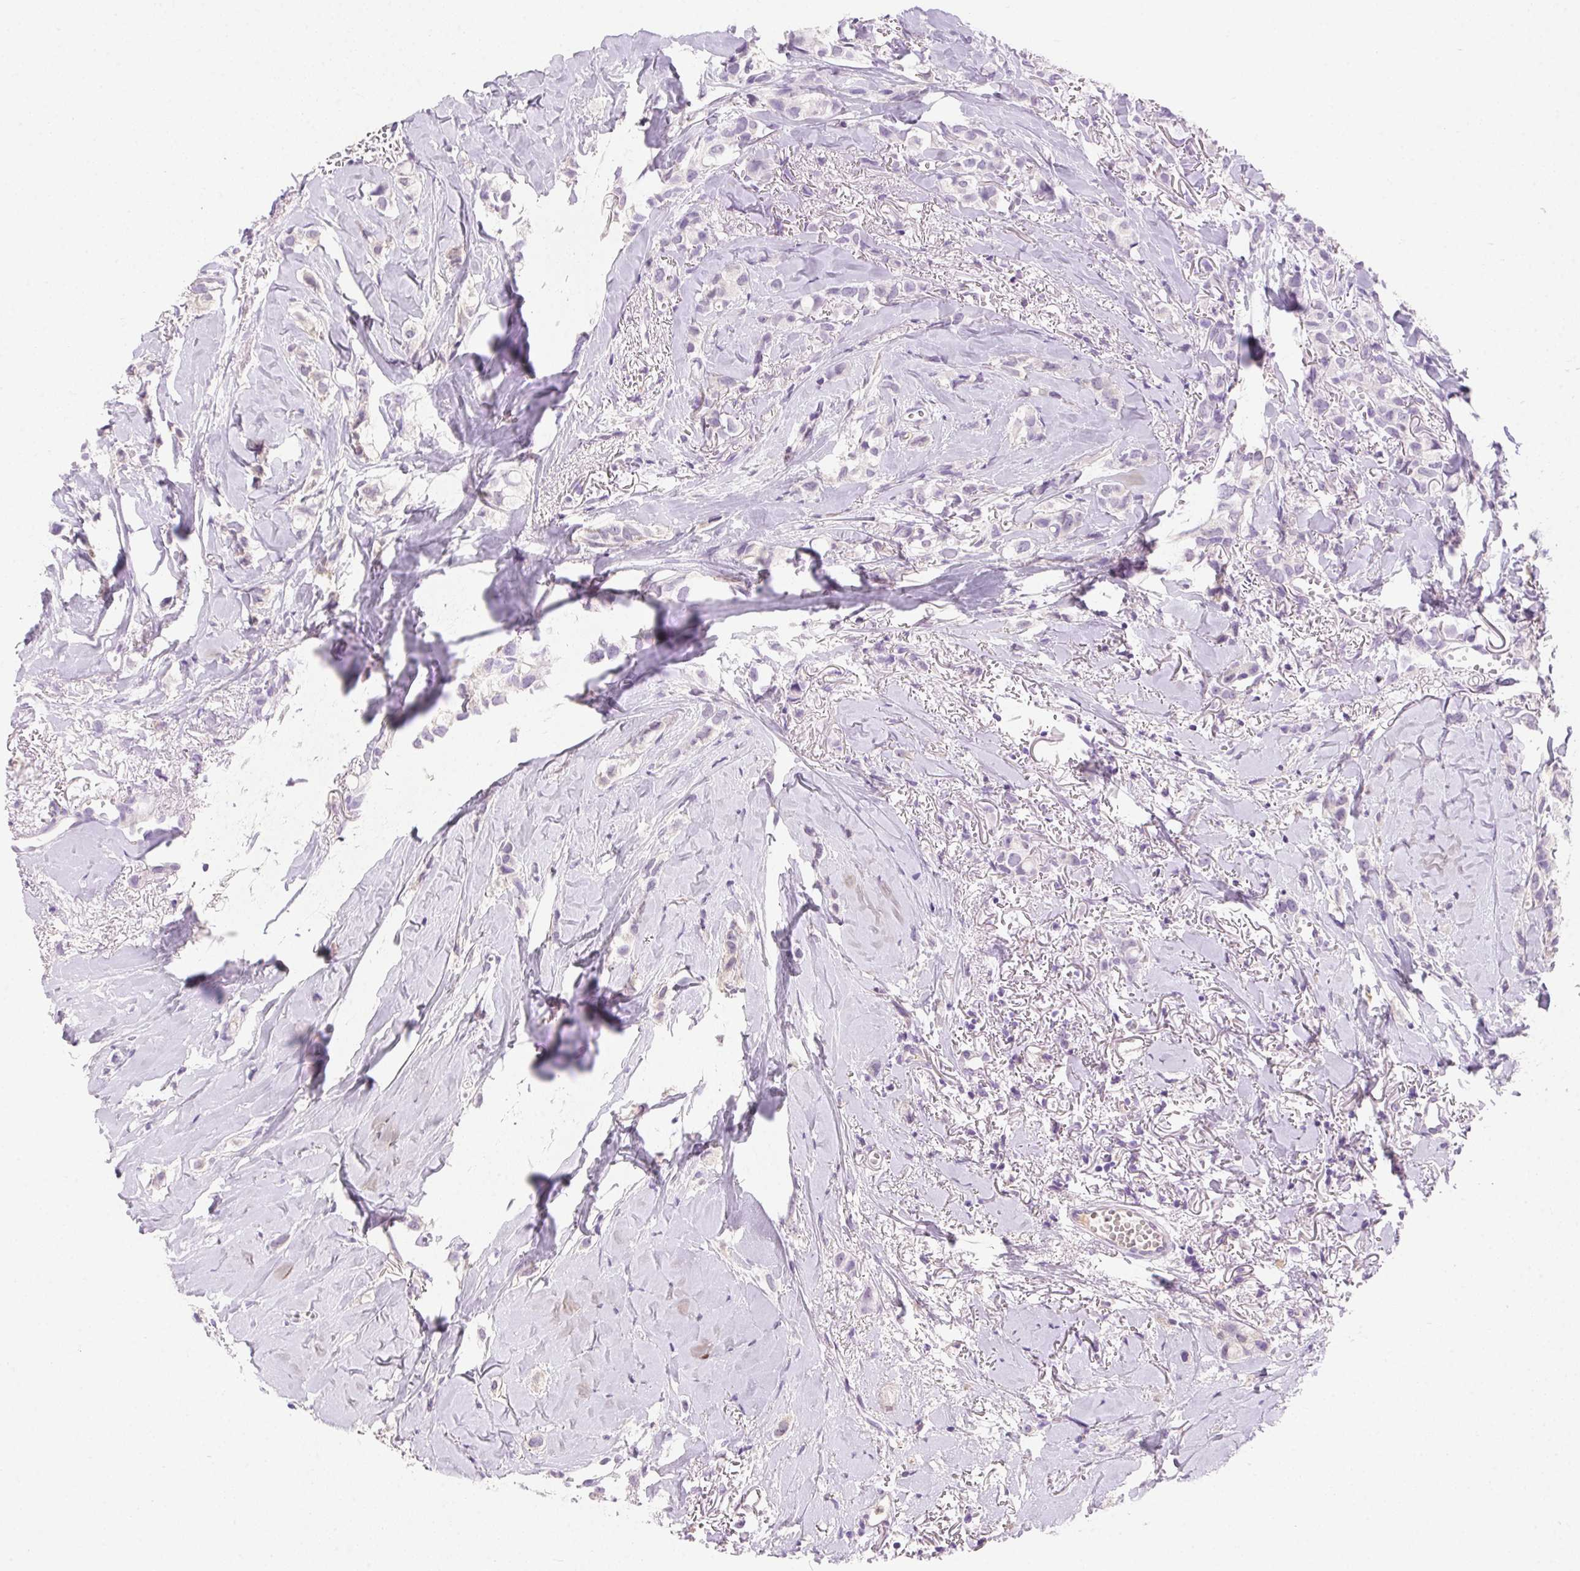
{"staining": {"intensity": "negative", "quantity": "none", "location": "none"}, "tissue": "breast cancer", "cell_type": "Tumor cells", "image_type": "cancer", "snomed": [{"axis": "morphology", "description": "Duct carcinoma"}, {"axis": "topography", "description": "Breast"}], "caption": "The immunohistochemistry image has no significant staining in tumor cells of infiltrating ductal carcinoma (breast) tissue. Brightfield microscopy of immunohistochemistry (IHC) stained with DAB (3,3'-diaminobenzidine) (brown) and hematoxylin (blue), captured at high magnification.", "gene": "SSTR4", "patient": {"sex": "female", "age": 85}}